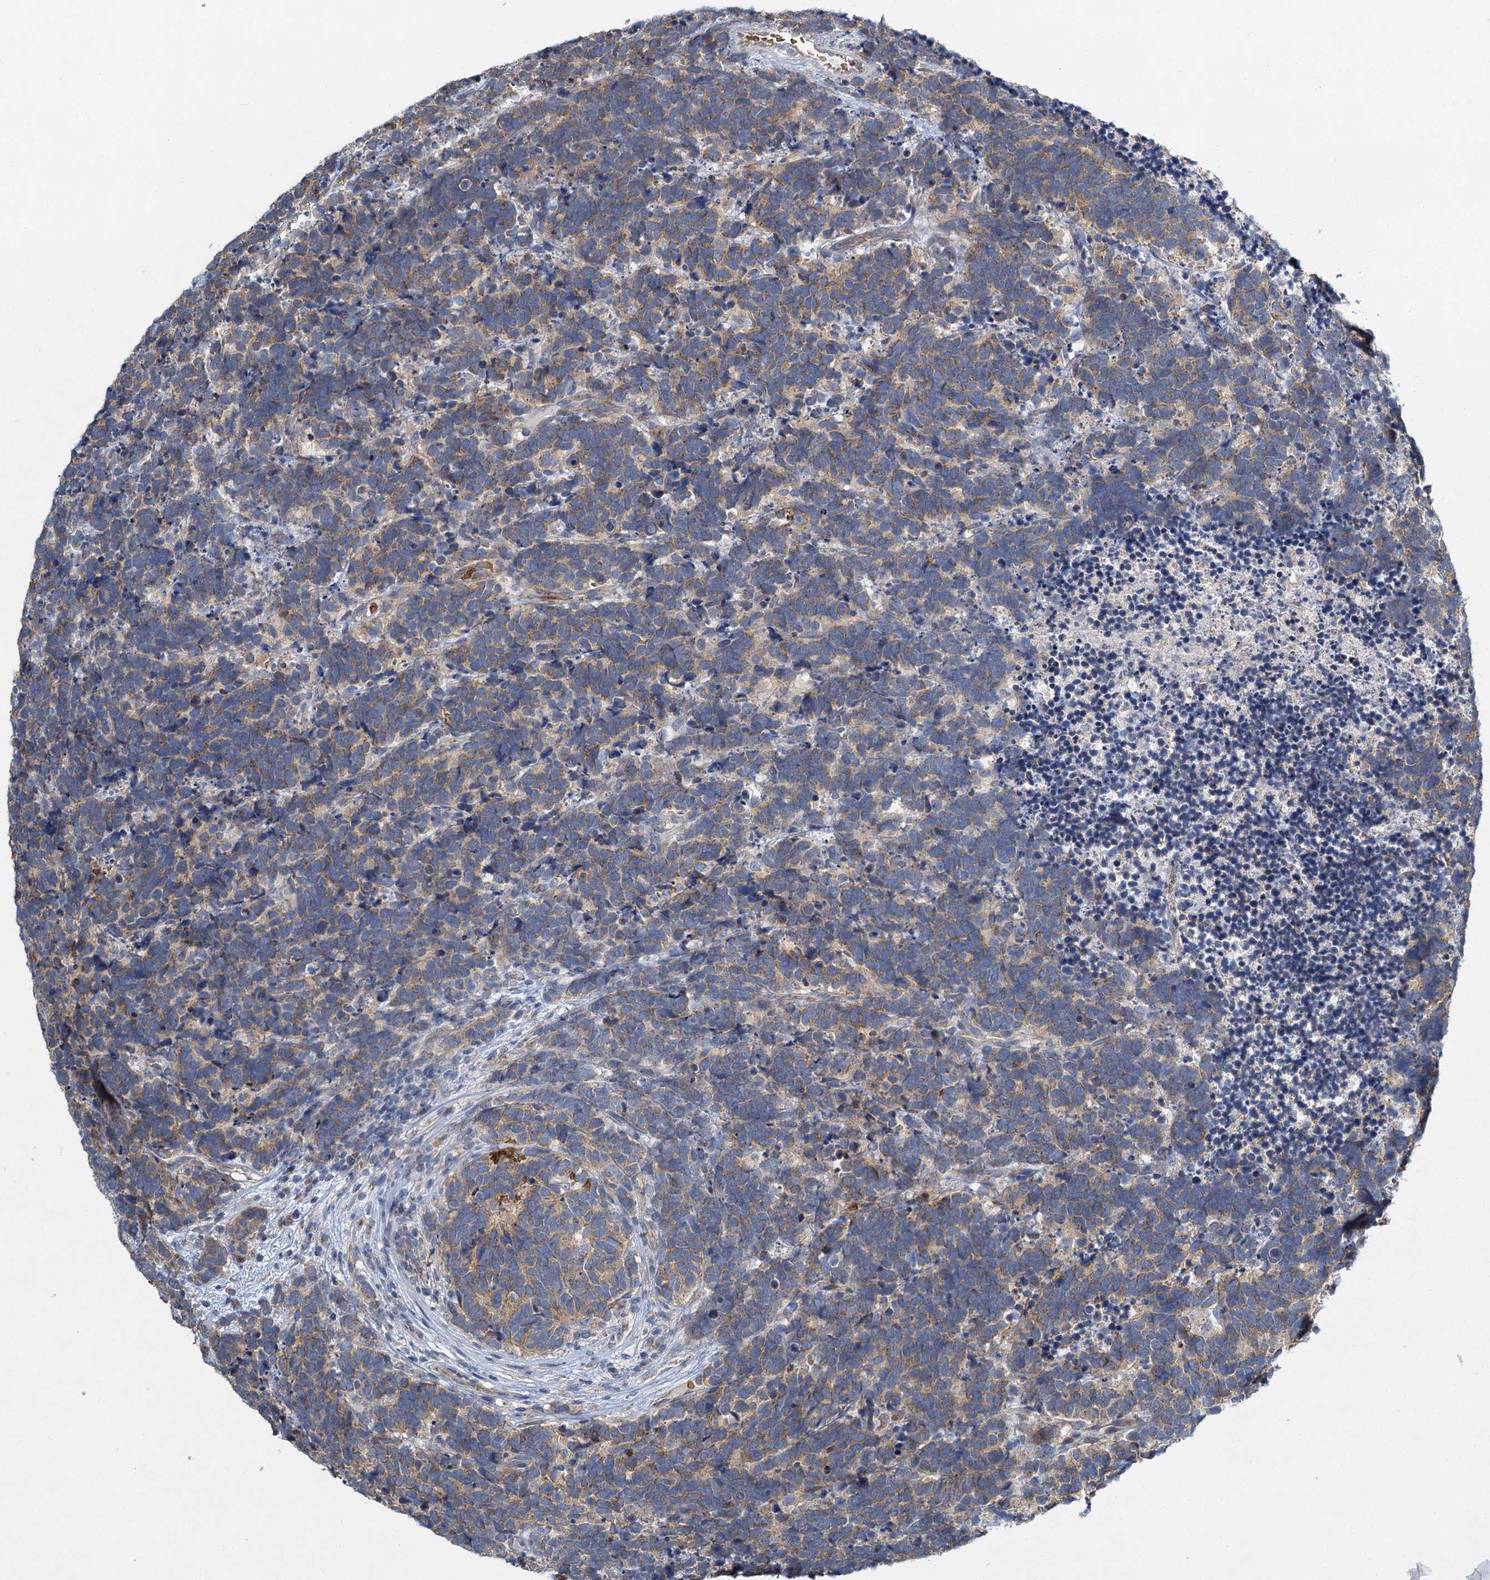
{"staining": {"intensity": "moderate", "quantity": "25%-75%", "location": "cytoplasmic/membranous"}, "tissue": "carcinoid", "cell_type": "Tumor cells", "image_type": "cancer", "snomed": [{"axis": "morphology", "description": "Carcinoma, NOS"}, {"axis": "morphology", "description": "Carcinoid, malignant, NOS"}, {"axis": "topography", "description": "Urinary bladder"}], "caption": "Tumor cells demonstrate medium levels of moderate cytoplasmic/membranous expression in approximately 25%-75% of cells in human carcinoid. (brown staining indicates protein expression, while blue staining denotes nuclei).", "gene": "BCS1L", "patient": {"sex": "male", "age": 57}}